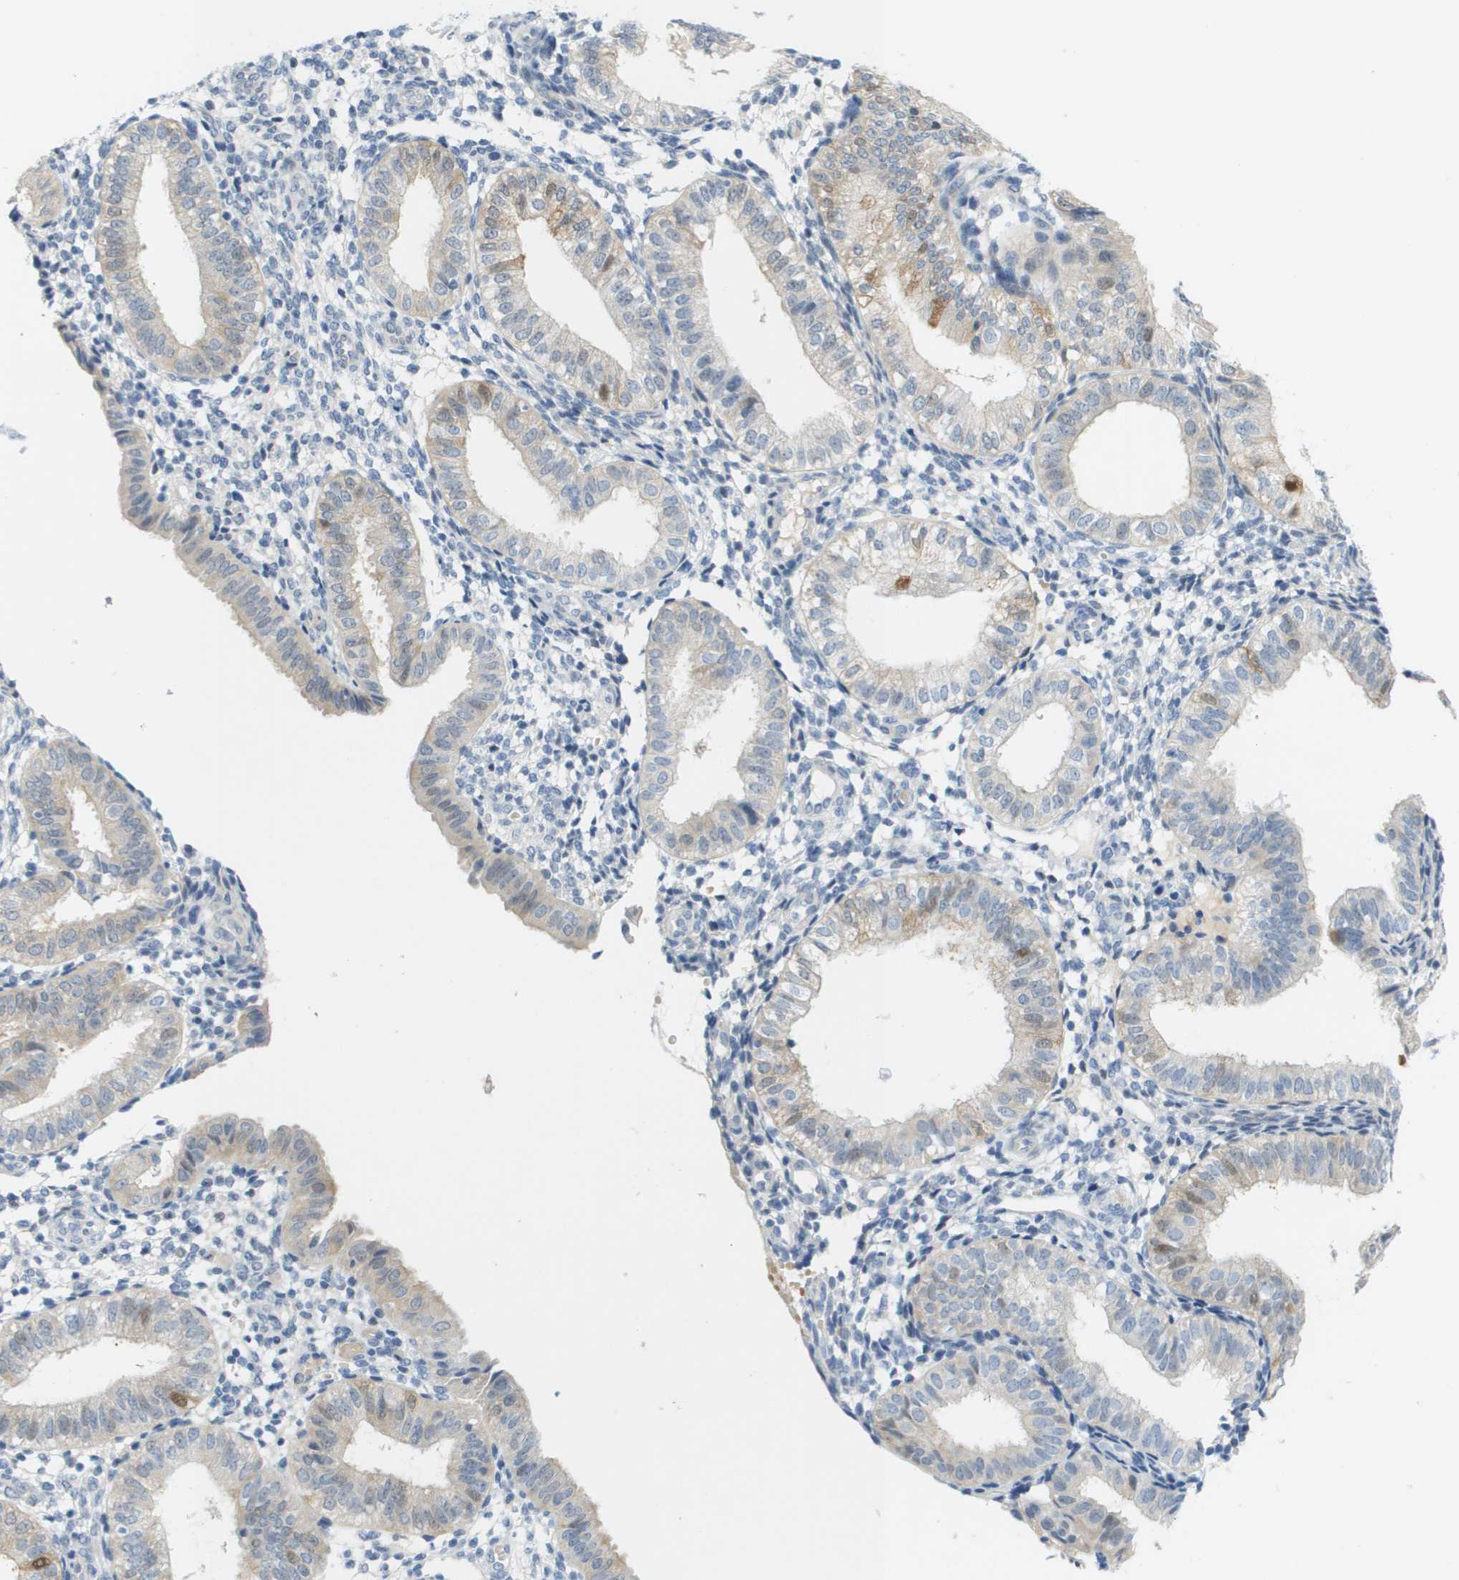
{"staining": {"intensity": "weak", "quantity": "<25%", "location": "cytoplasmic/membranous"}, "tissue": "endometrium", "cell_type": "Cells in endometrial stroma", "image_type": "normal", "snomed": [{"axis": "morphology", "description": "Normal tissue, NOS"}, {"axis": "topography", "description": "Endometrium"}], "caption": "Benign endometrium was stained to show a protein in brown. There is no significant positivity in cells in endometrial stroma.", "gene": "CUL9", "patient": {"sex": "female", "age": 39}}